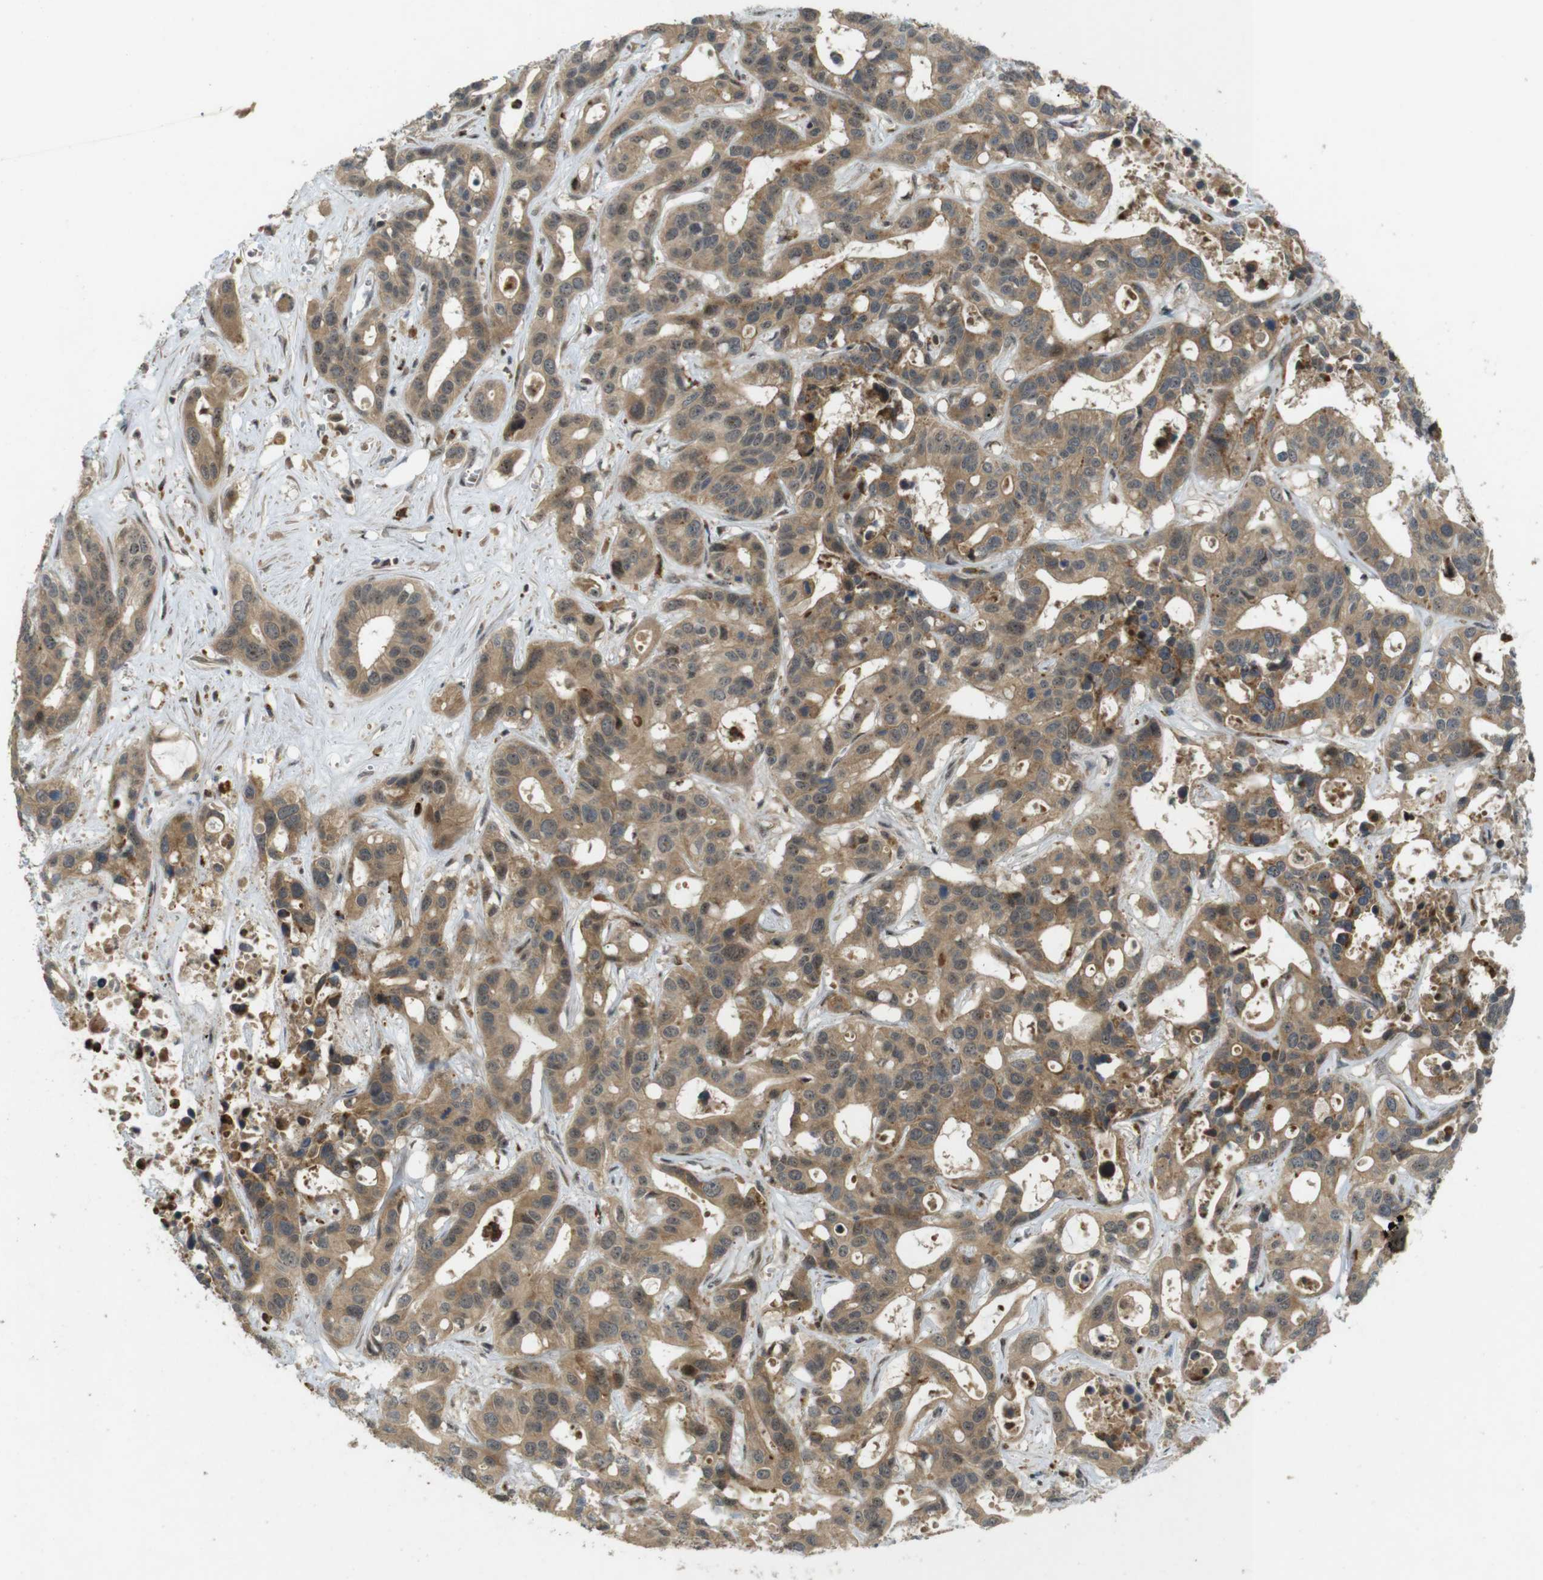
{"staining": {"intensity": "moderate", "quantity": ">75%", "location": "cytoplasmic/membranous,nuclear"}, "tissue": "liver cancer", "cell_type": "Tumor cells", "image_type": "cancer", "snomed": [{"axis": "morphology", "description": "Cholangiocarcinoma"}, {"axis": "topography", "description": "Liver"}], "caption": "Immunohistochemistry photomicrograph of neoplastic tissue: liver cancer (cholangiocarcinoma) stained using IHC exhibits medium levels of moderate protein expression localized specifically in the cytoplasmic/membranous and nuclear of tumor cells, appearing as a cytoplasmic/membranous and nuclear brown color.", "gene": "TMX3", "patient": {"sex": "female", "age": 65}}